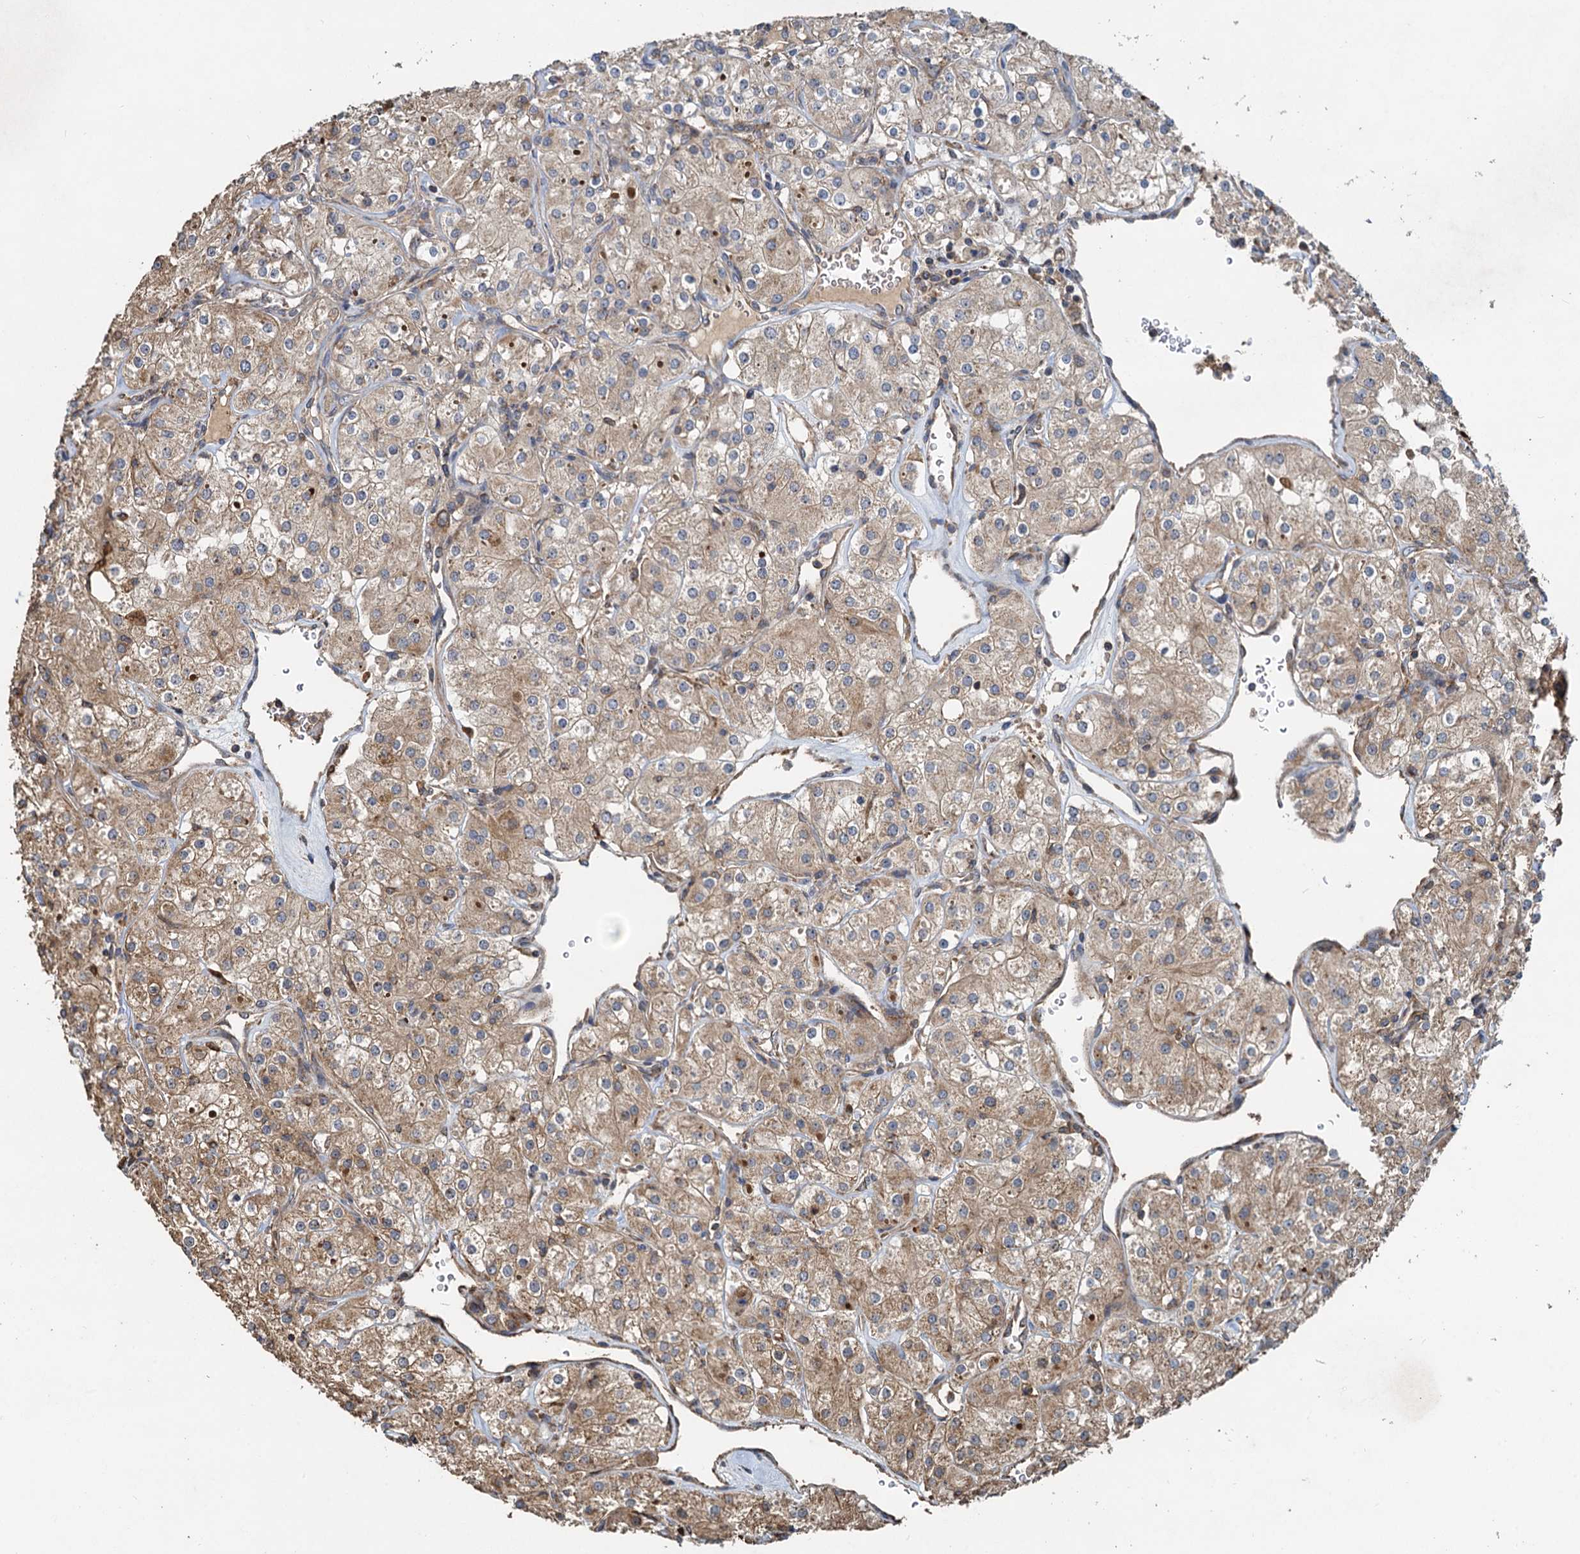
{"staining": {"intensity": "weak", "quantity": ">75%", "location": "cytoplasmic/membranous"}, "tissue": "renal cancer", "cell_type": "Tumor cells", "image_type": "cancer", "snomed": [{"axis": "morphology", "description": "Adenocarcinoma, NOS"}, {"axis": "topography", "description": "Kidney"}], "caption": "About >75% of tumor cells in human renal cancer (adenocarcinoma) reveal weak cytoplasmic/membranous protein positivity as visualized by brown immunohistochemical staining.", "gene": "SDS", "patient": {"sex": "male", "age": 77}}